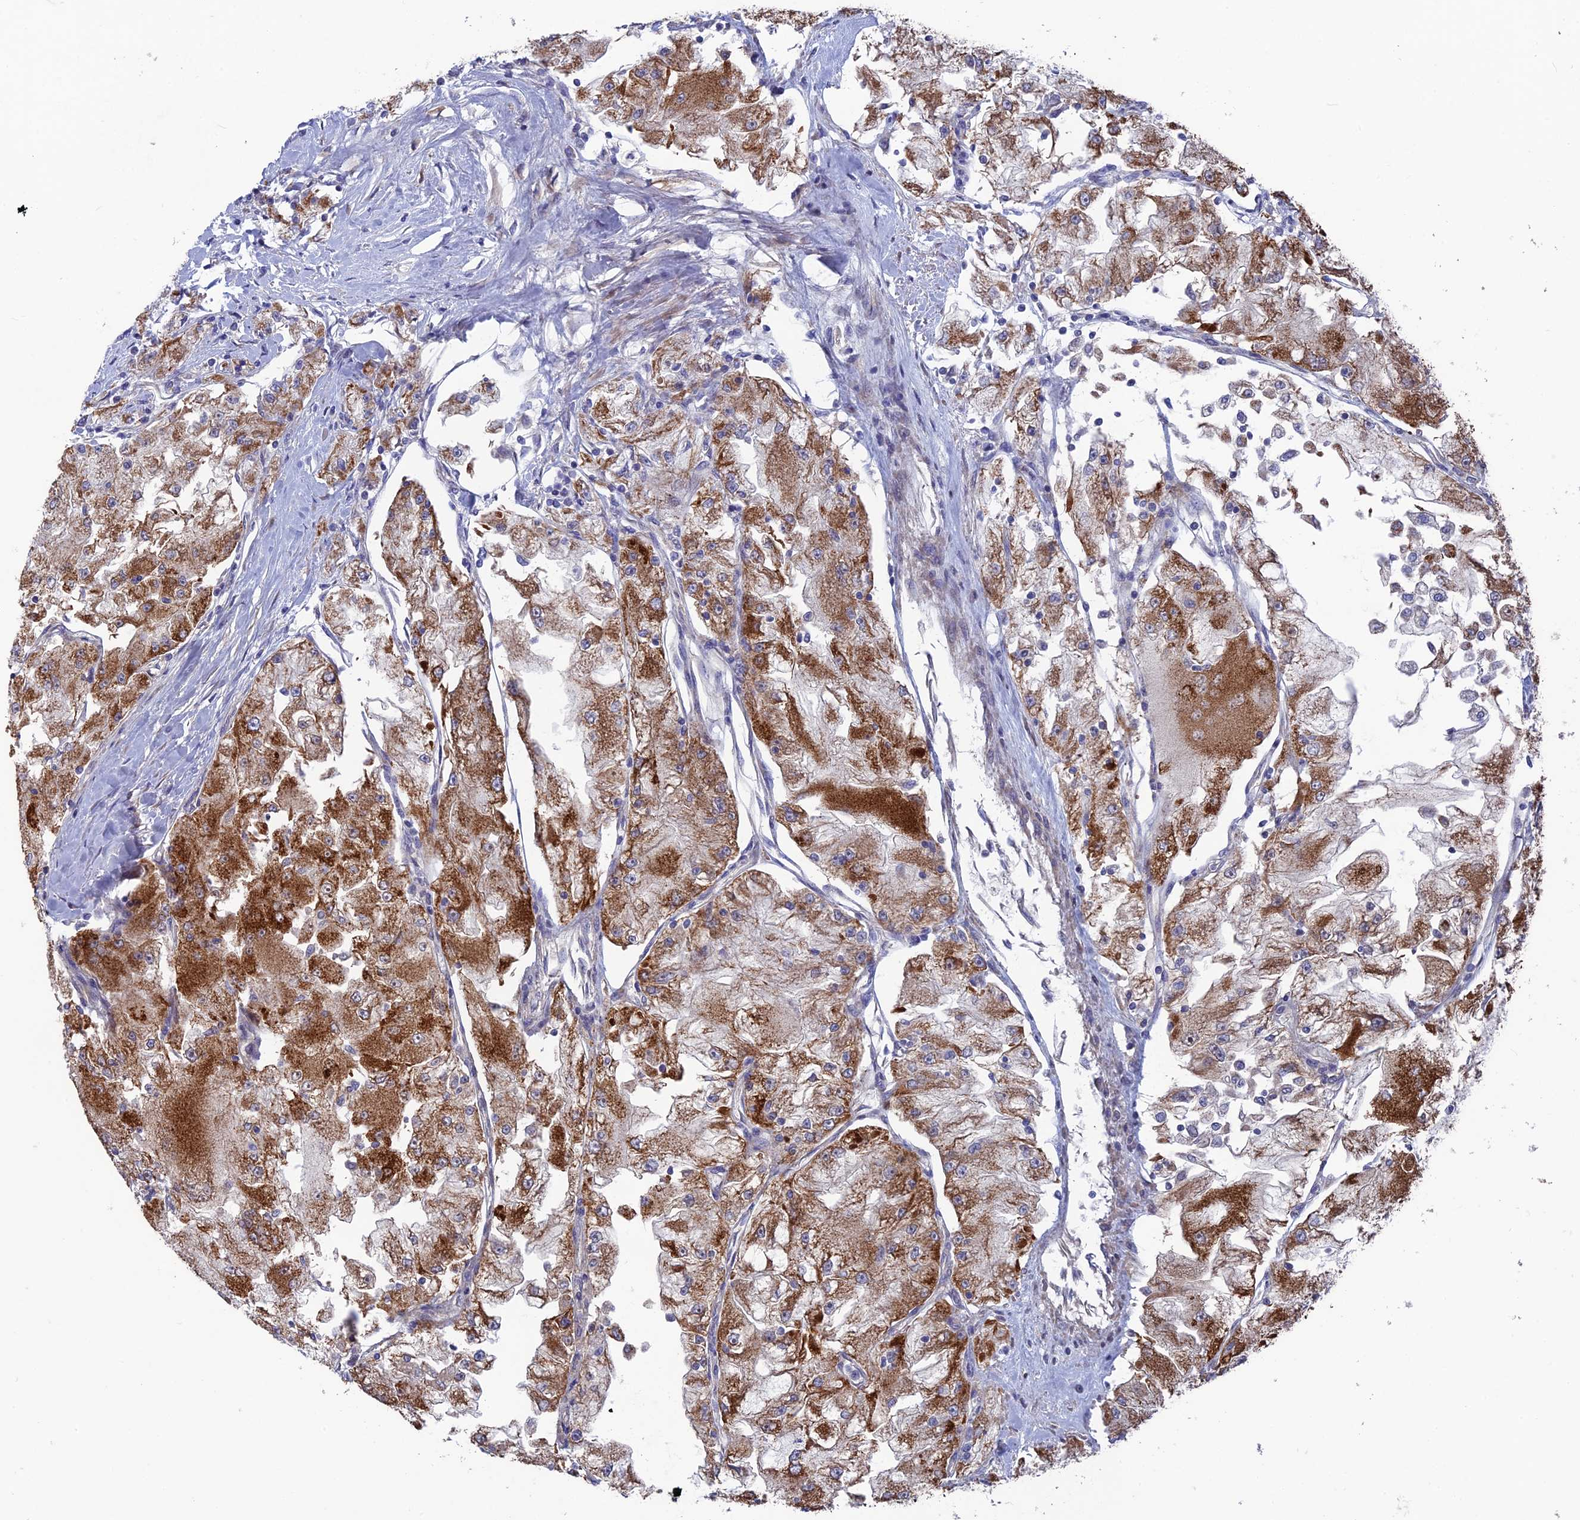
{"staining": {"intensity": "strong", "quantity": ">75%", "location": "cytoplasmic/membranous"}, "tissue": "renal cancer", "cell_type": "Tumor cells", "image_type": "cancer", "snomed": [{"axis": "morphology", "description": "Adenocarcinoma, NOS"}, {"axis": "topography", "description": "Kidney"}], "caption": "Immunohistochemical staining of human adenocarcinoma (renal) shows strong cytoplasmic/membranous protein positivity in about >75% of tumor cells.", "gene": "AK4", "patient": {"sex": "female", "age": 72}}